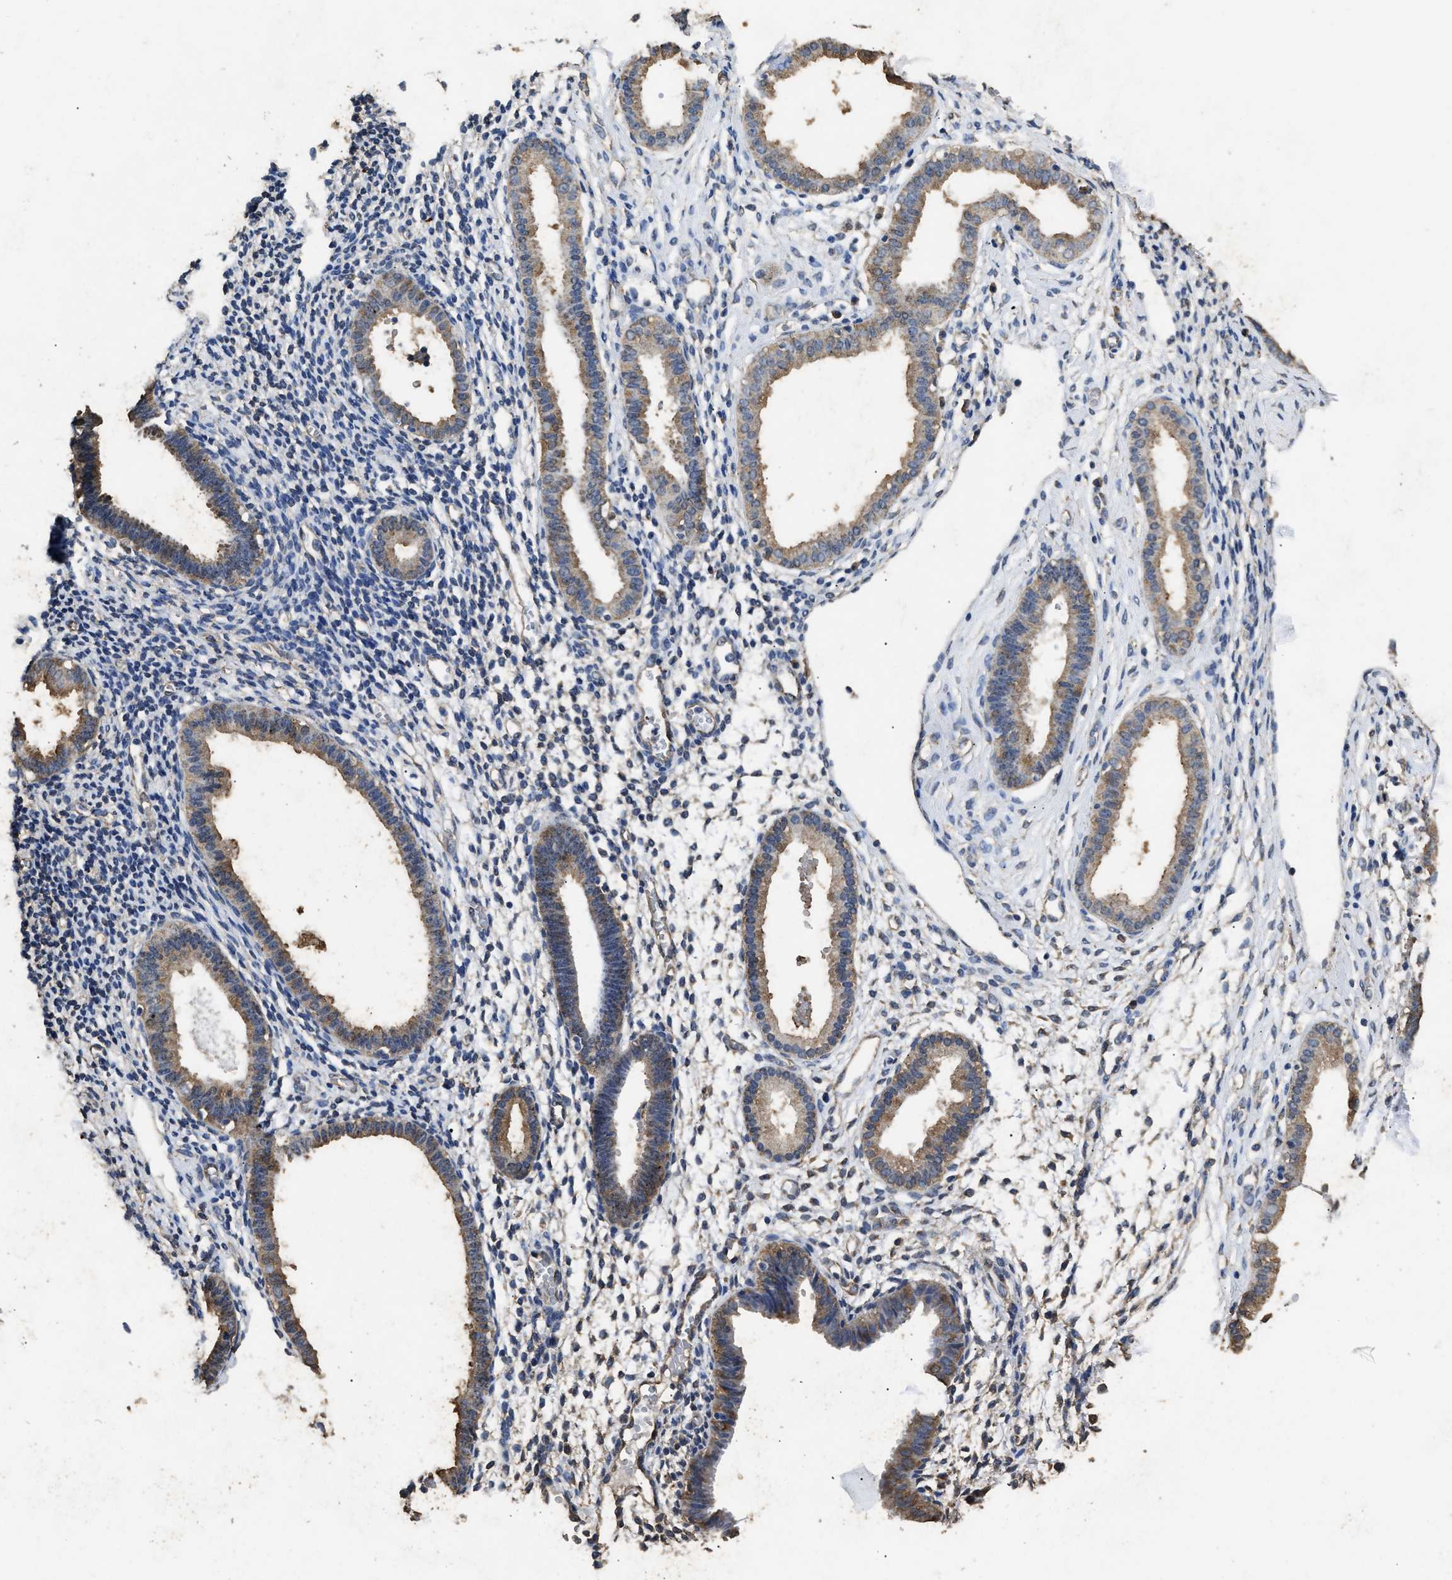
{"staining": {"intensity": "weak", "quantity": "<25%", "location": "nuclear"}, "tissue": "endometrium", "cell_type": "Cells in endometrial stroma", "image_type": "normal", "snomed": [{"axis": "morphology", "description": "Normal tissue, NOS"}, {"axis": "topography", "description": "Endometrium"}], "caption": "Immunohistochemical staining of benign human endometrium shows no significant positivity in cells in endometrial stroma. The staining is performed using DAB (3,3'-diaminobenzidine) brown chromogen with nuclei counter-stained in using hematoxylin.", "gene": "YWHAE", "patient": {"sex": "female", "age": 61}}